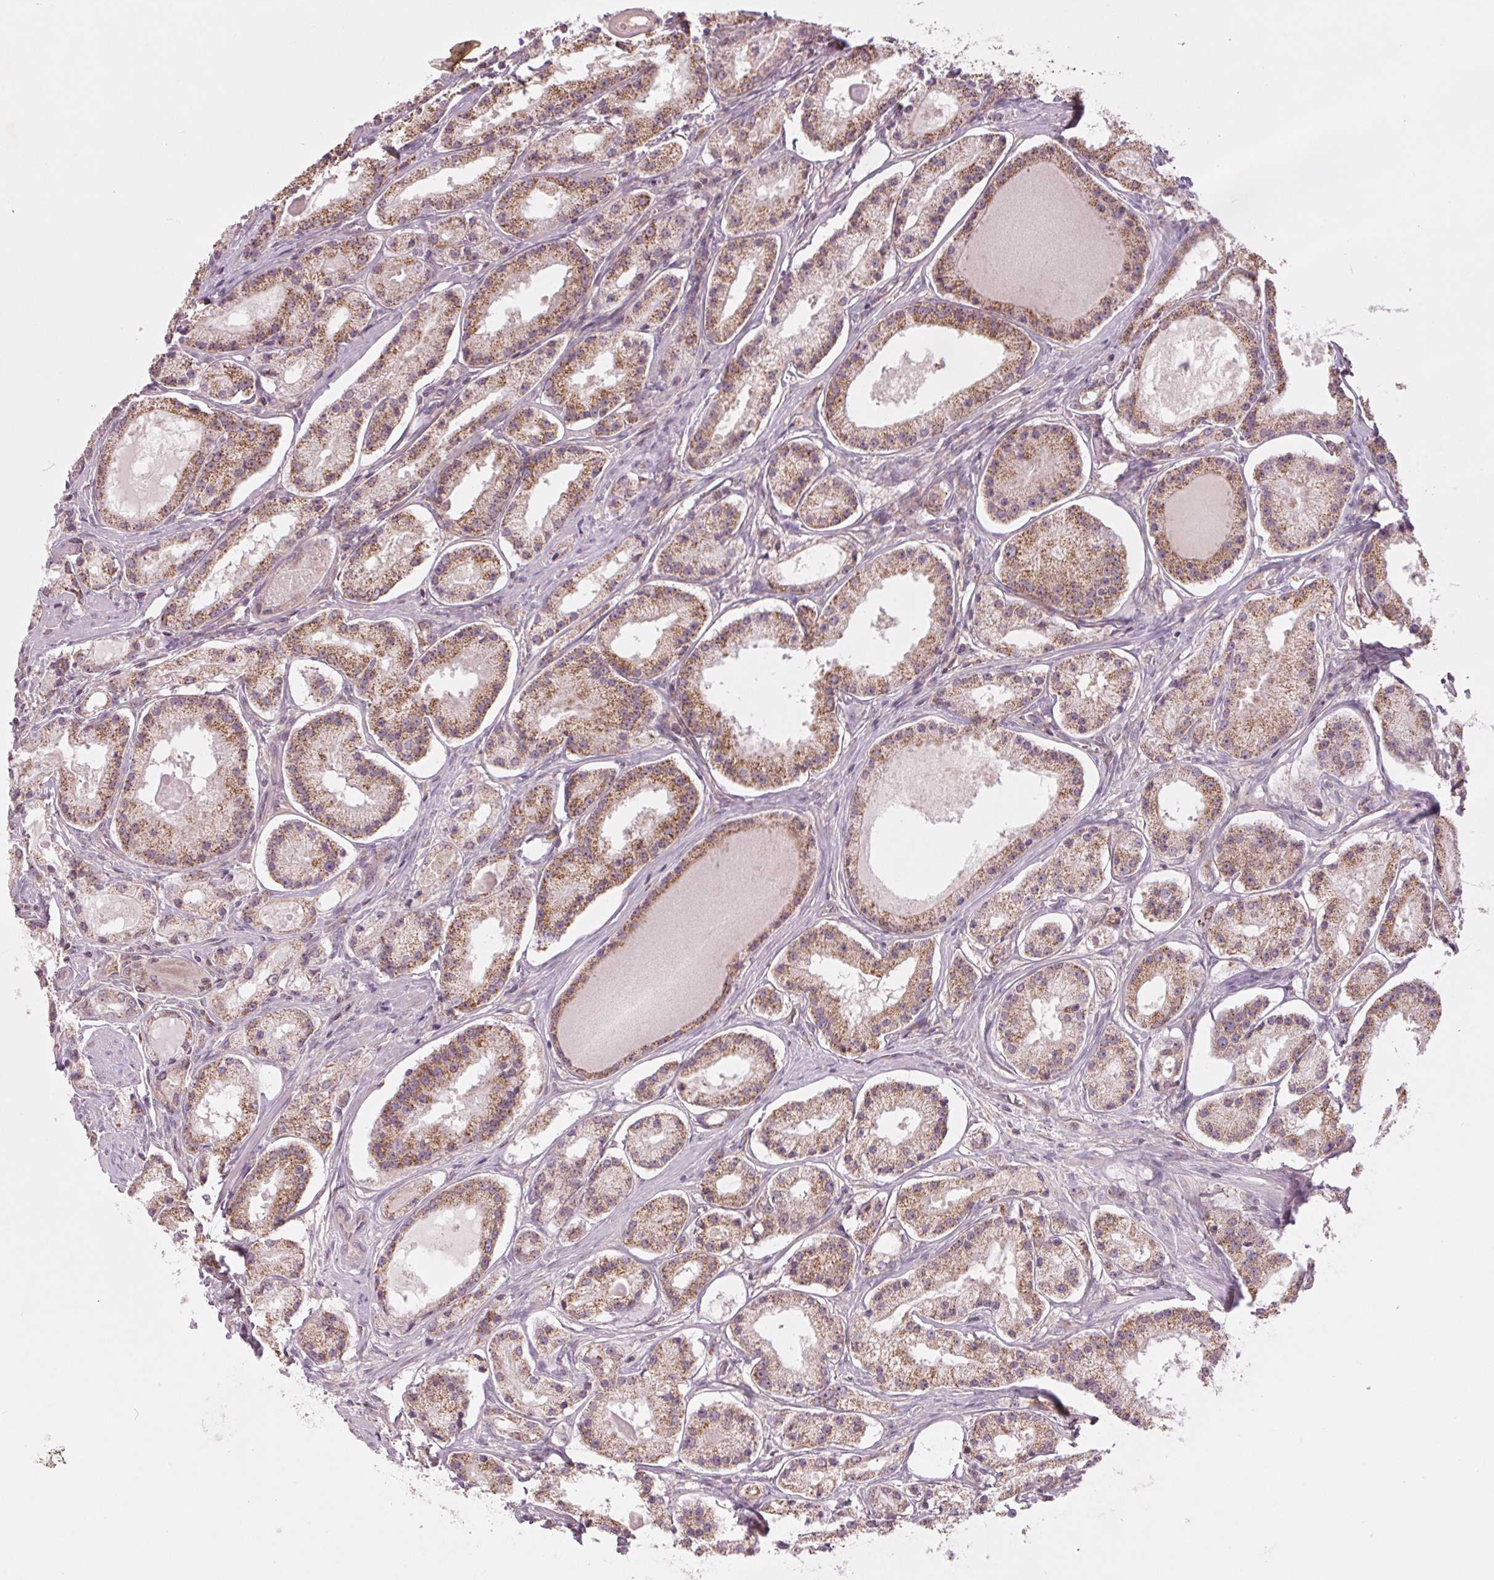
{"staining": {"intensity": "moderate", "quantity": ">75%", "location": "cytoplasmic/membranous"}, "tissue": "prostate cancer", "cell_type": "Tumor cells", "image_type": "cancer", "snomed": [{"axis": "morphology", "description": "Adenocarcinoma, Low grade"}, {"axis": "topography", "description": "Prostate"}], "caption": "A medium amount of moderate cytoplasmic/membranous expression is present in about >75% of tumor cells in low-grade adenocarcinoma (prostate) tissue.", "gene": "MAP3K5", "patient": {"sex": "male", "age": 57}}